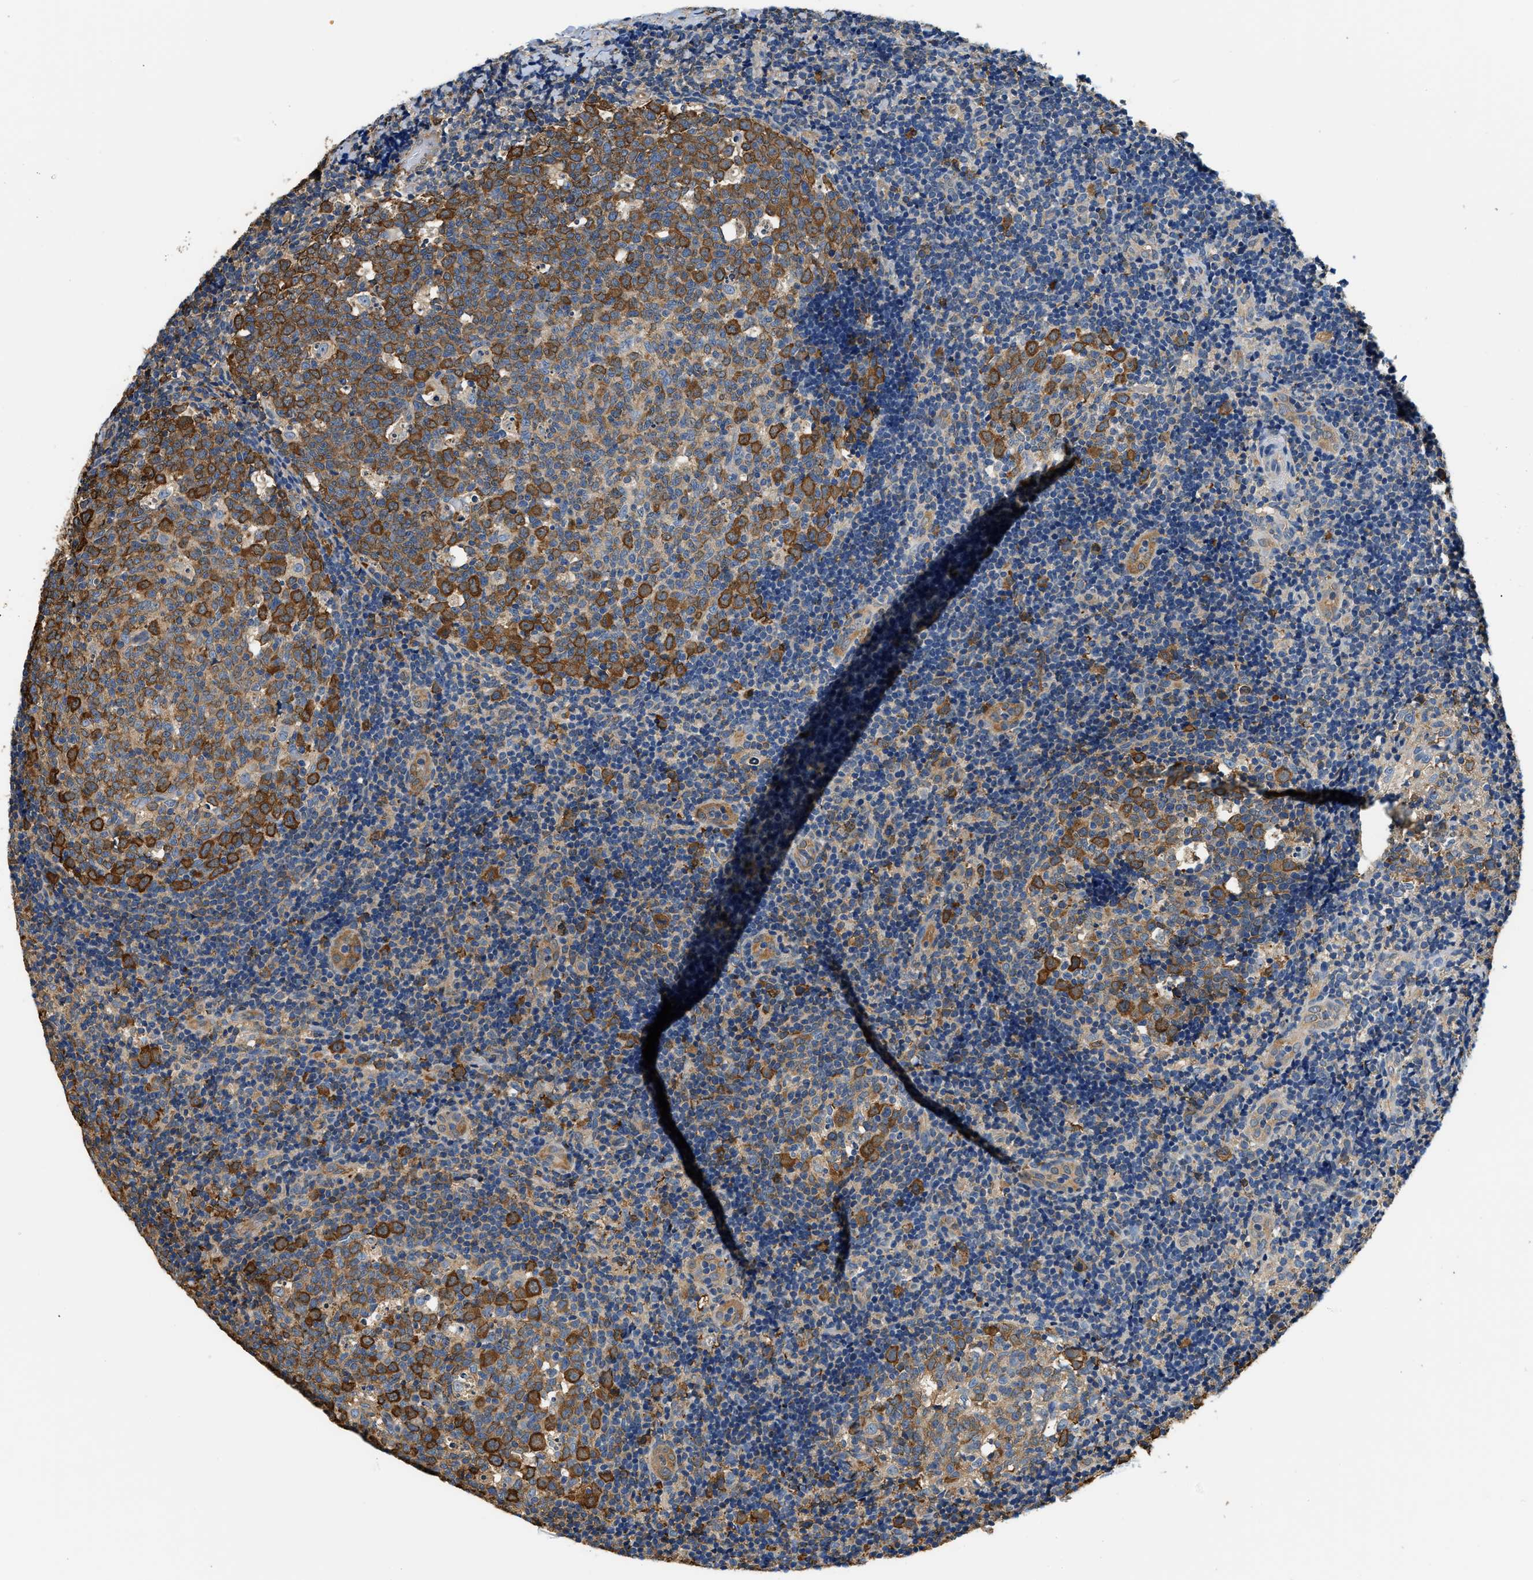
{"staining": {"intensity": "strong", "quantity": "25%-75%", "location": "cytoplasmic/membranous"}, "tissue": "tonsil", "cell_type": "Germinal center cells", "image_type": "normal", "snomed": [{"axis": "morphology", "description": "Normal tissue, NOS"}, {"axis": "topography", "description": "Tonsil"}], "caption": "Immunohistochemical staining of normal human tonsil shows strong cytoplasmic/membranous protein expression in about 25%-75% of germinal center cells. The protein of interest is stained brown, and the nuclei are stained in blue (DAB IHC with brightfield microscopy, high magnification).", "gene": "PPP2R1B", "patient": {"sex": "female", "age": 19}}